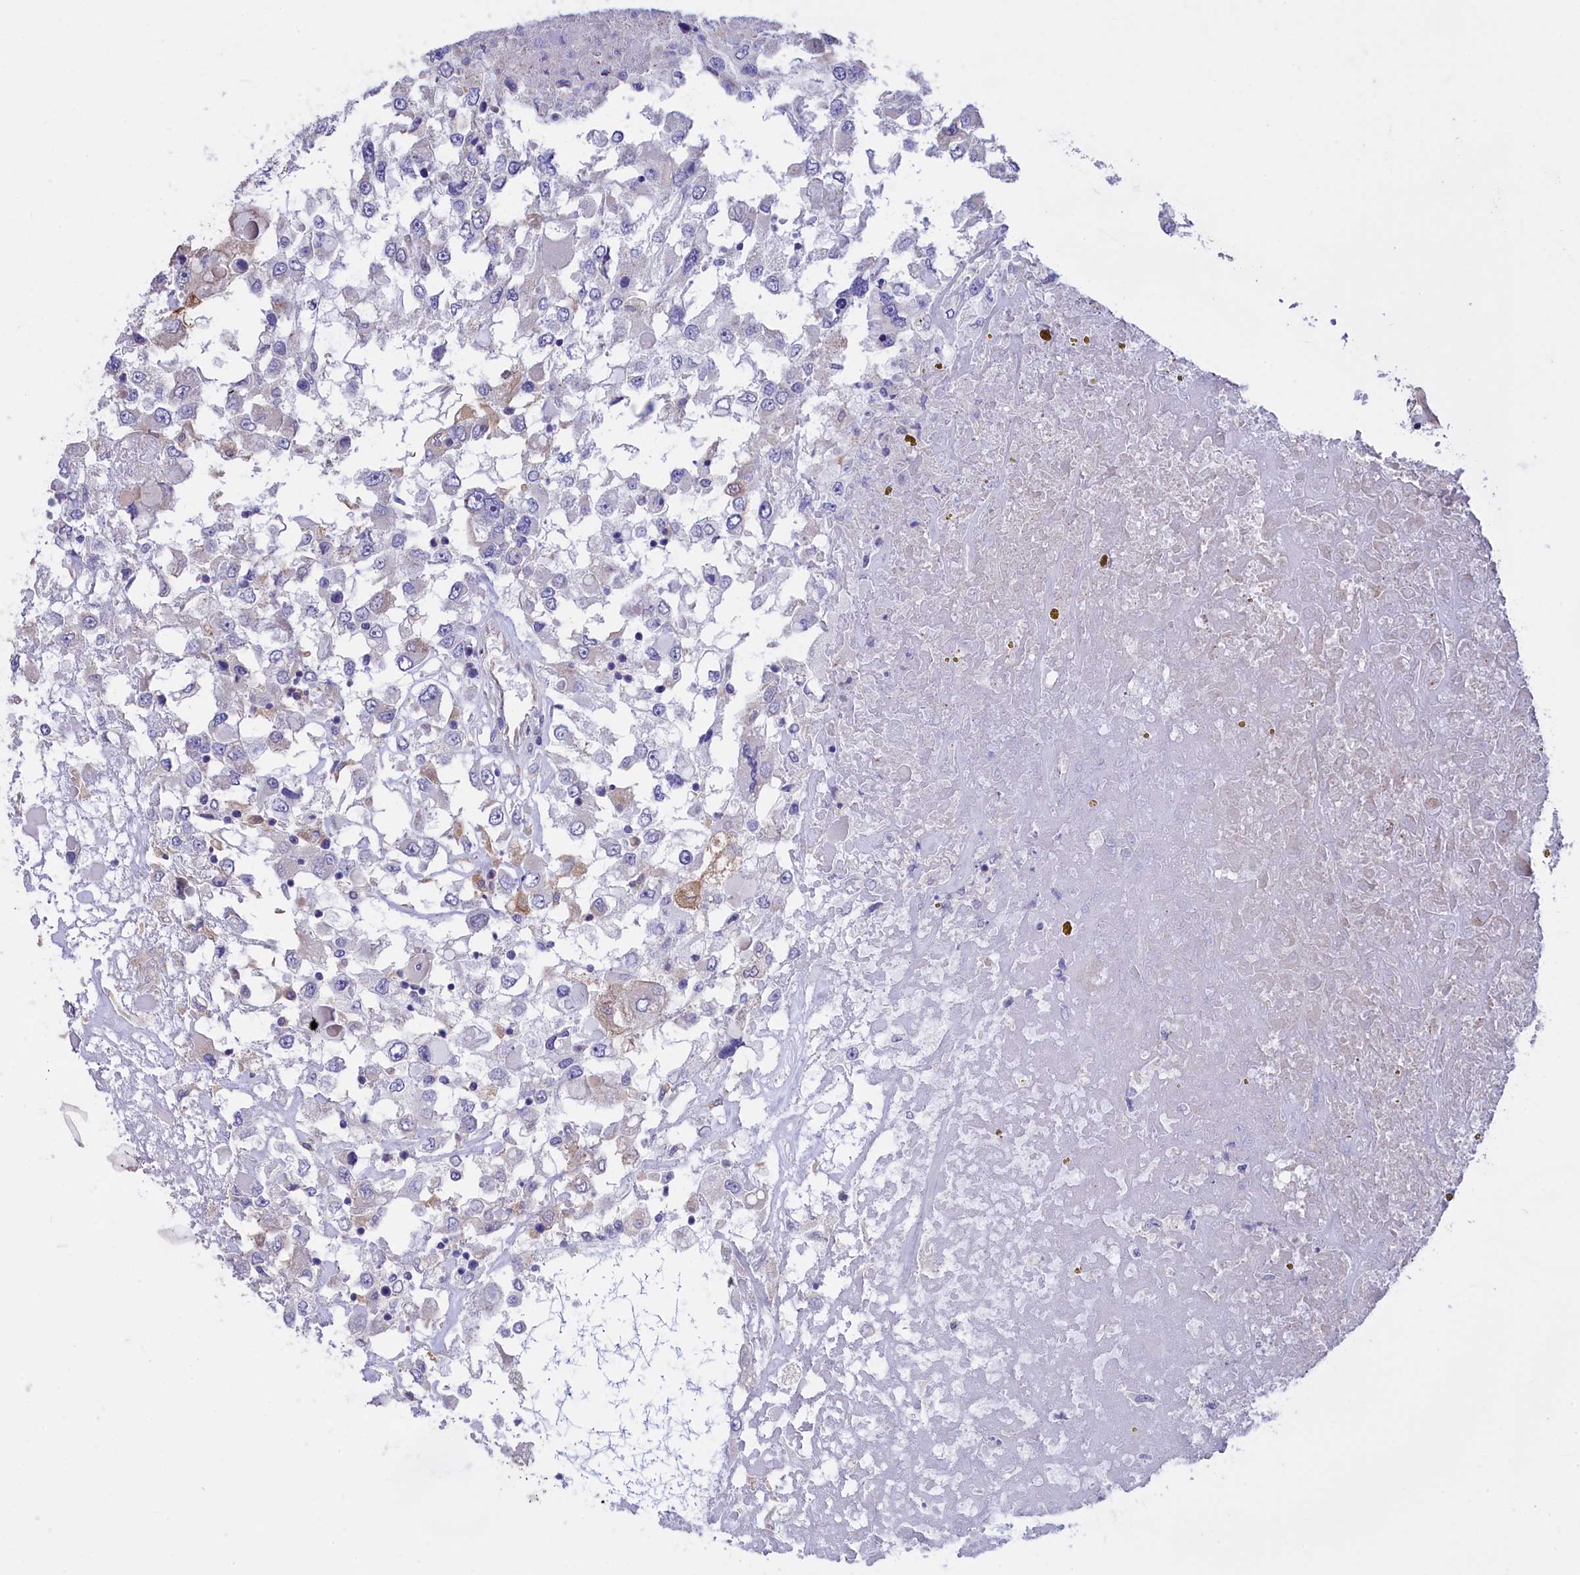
{"staining": {"intensity": "negative", "quantity": "none", "location": "none"}, "tissue": "renal cancer", "cell_type": "Tumor cells", "image_type": "cancer", "snomed": [{"axis": "morphology", "description": "Adenocarcinoma, NOS"}, {"axis": "topography", "description": "Kidney"}], "caption": "A high-resolution image shows immunohistochemistry (IHC) staining of renal cancer (adenocarcinoma), which shows no significant staining in tumor cells.", "gene": "CYP2U1", "patient": {"sex": "female", "age": 52}}